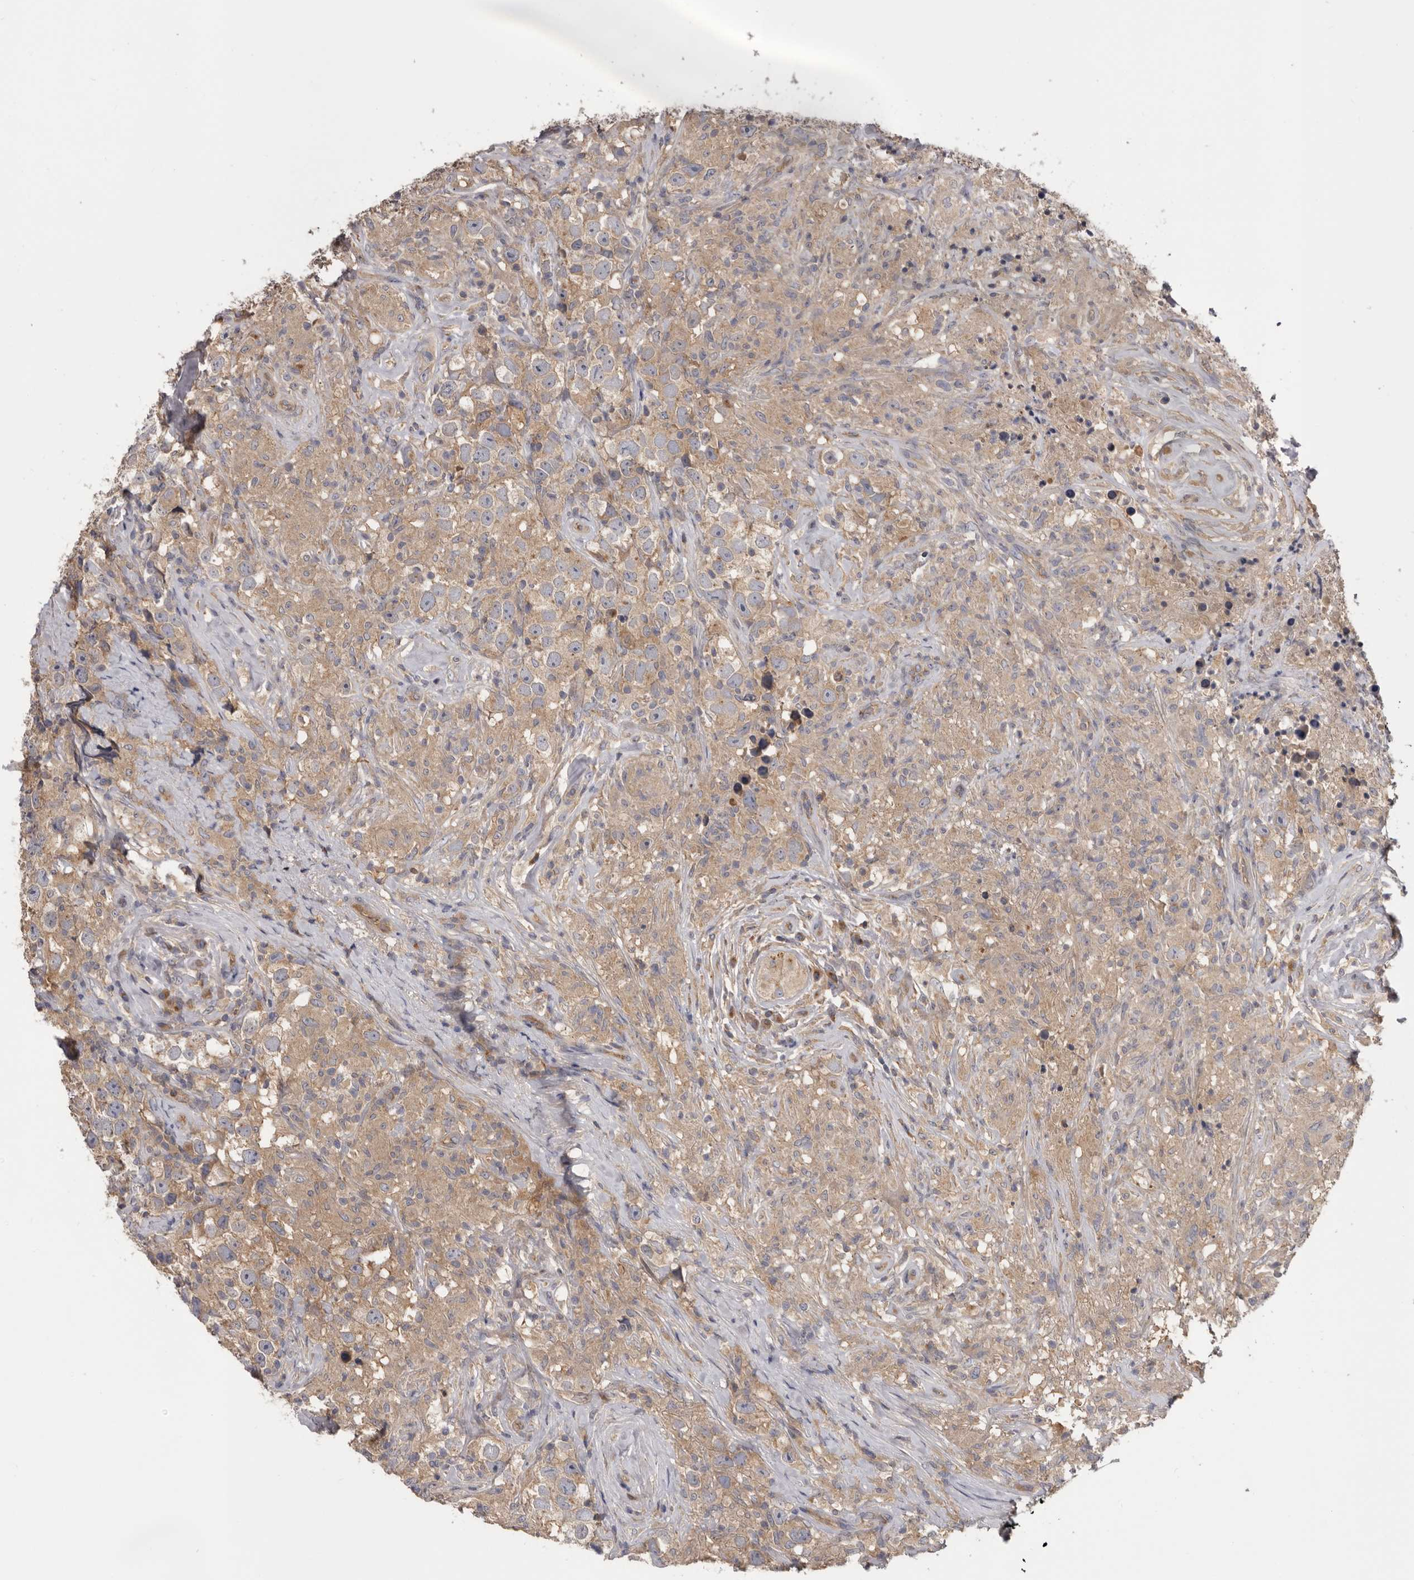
{"staining": {"intensity": "weak", "quantity": ">75%", "location": "cytoplasmic/membranous"}, "tissue": "testis cancer", "cell_type": "Tumor cells", "image_type": "cancer", "snomed": [{"axis": "morphology", "description": "Seminoma, NOS"}, {"axis": "topography", "description": "Testis"}], "caption": "High-magnification brightfield microscopy of testis seminoma stained with DAB (brown) and counterstained with hematoxylin (blue). tumor cells exhibit weak cytoplasmic/membranous positivity is seen in approximately>75% of cells. The protein of interest is shown in brown color, while the nuclei are stained blue.", "gene": "INKA2", "patient": {"sex": "male", "age": 49}}